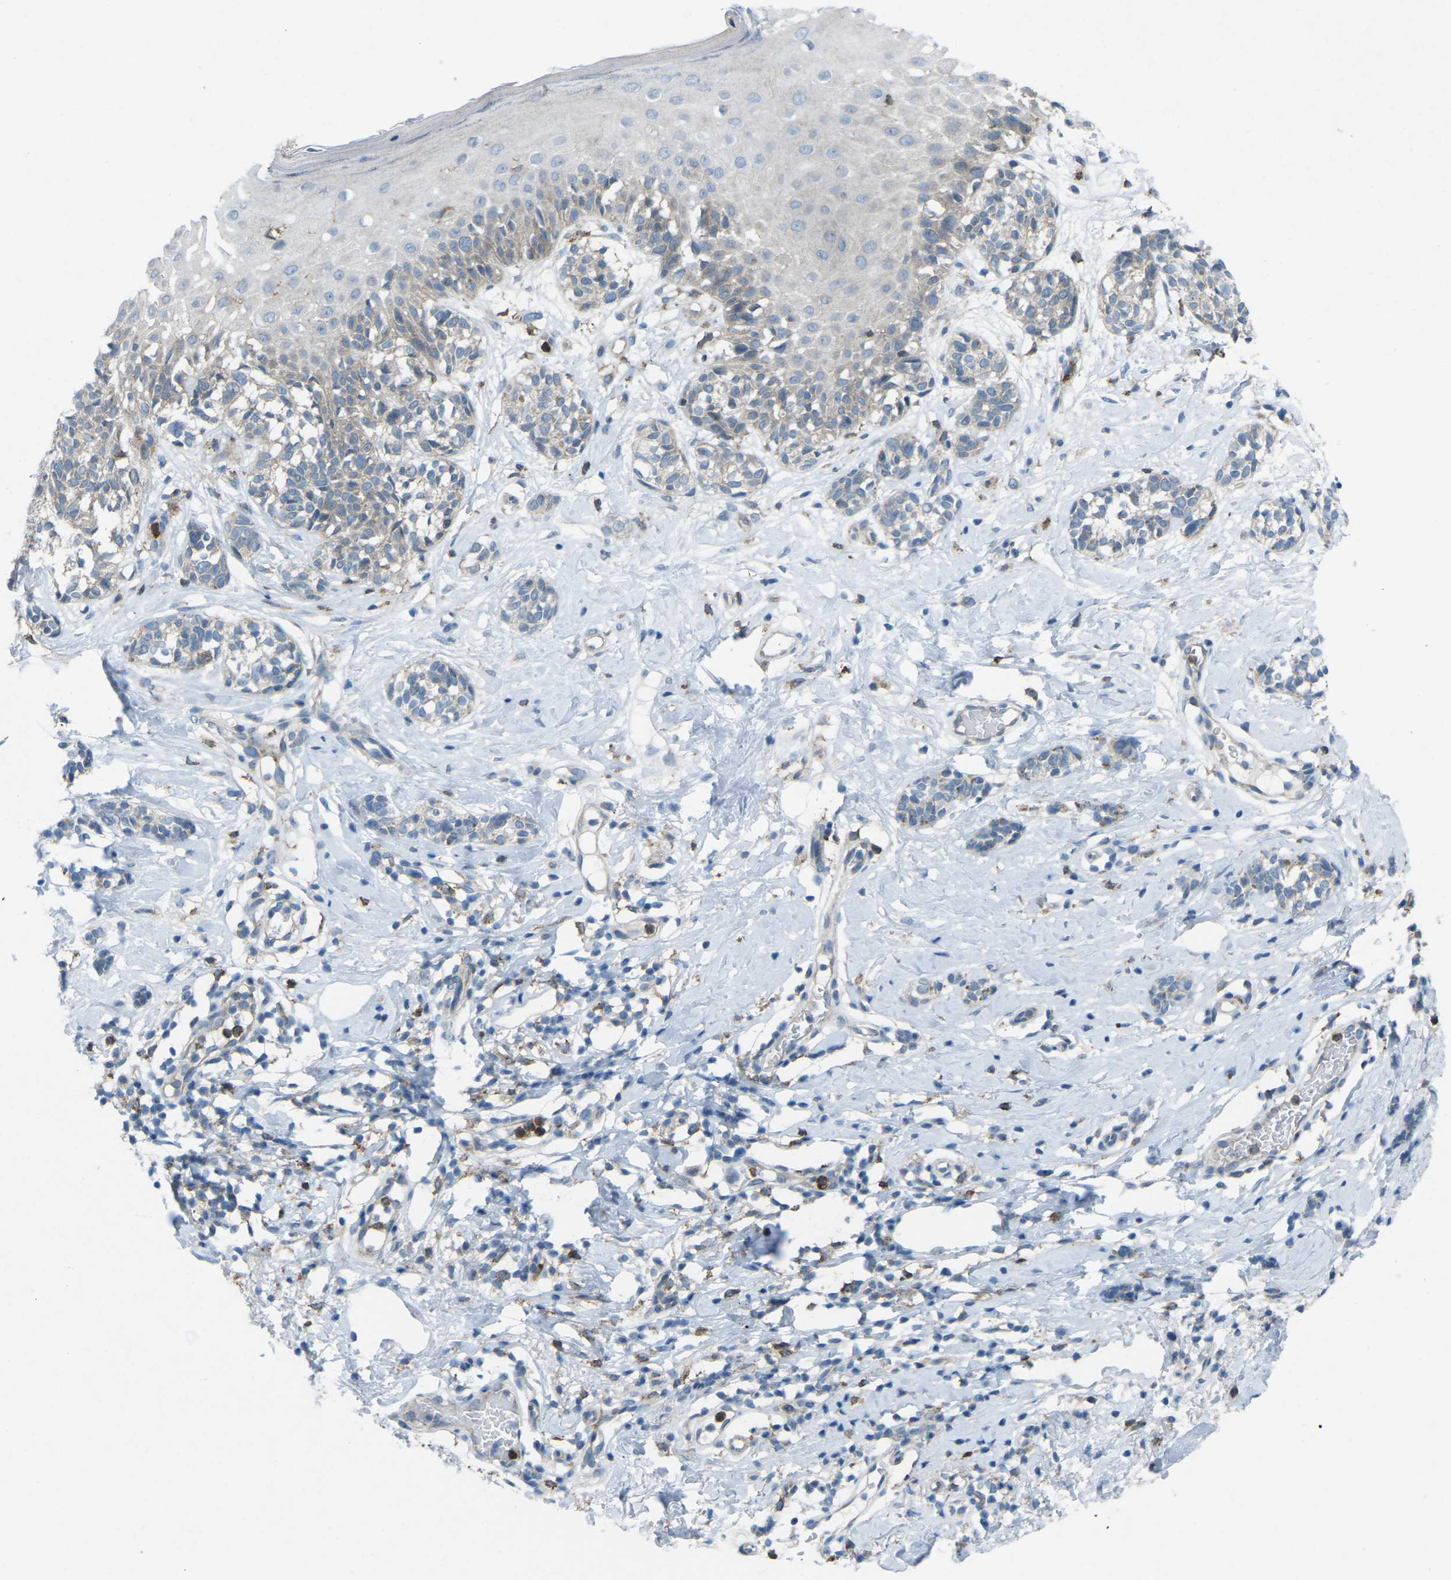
{"staining": {"intensity": "negative", "quantity": "none", "location": "none"}, "tissue": "melanoma", "cell_type": "Tumor cells", "image_type": "cancer", "snomed": [{"axis": "morphology", "description": "Malignant melanoma, NOS"}, {"axis": "topography", "description": "Skin"}], "caption": "Immunohistochemistry (IHC) histopathology image of neoplastic tissue: malignant melanoma stained with DAB (3,3'-diaminobenzidine) reveals no significant protein staining in tumor cells.", "gene": "STK11", "patient": {"sex": "male", "age": 64}}